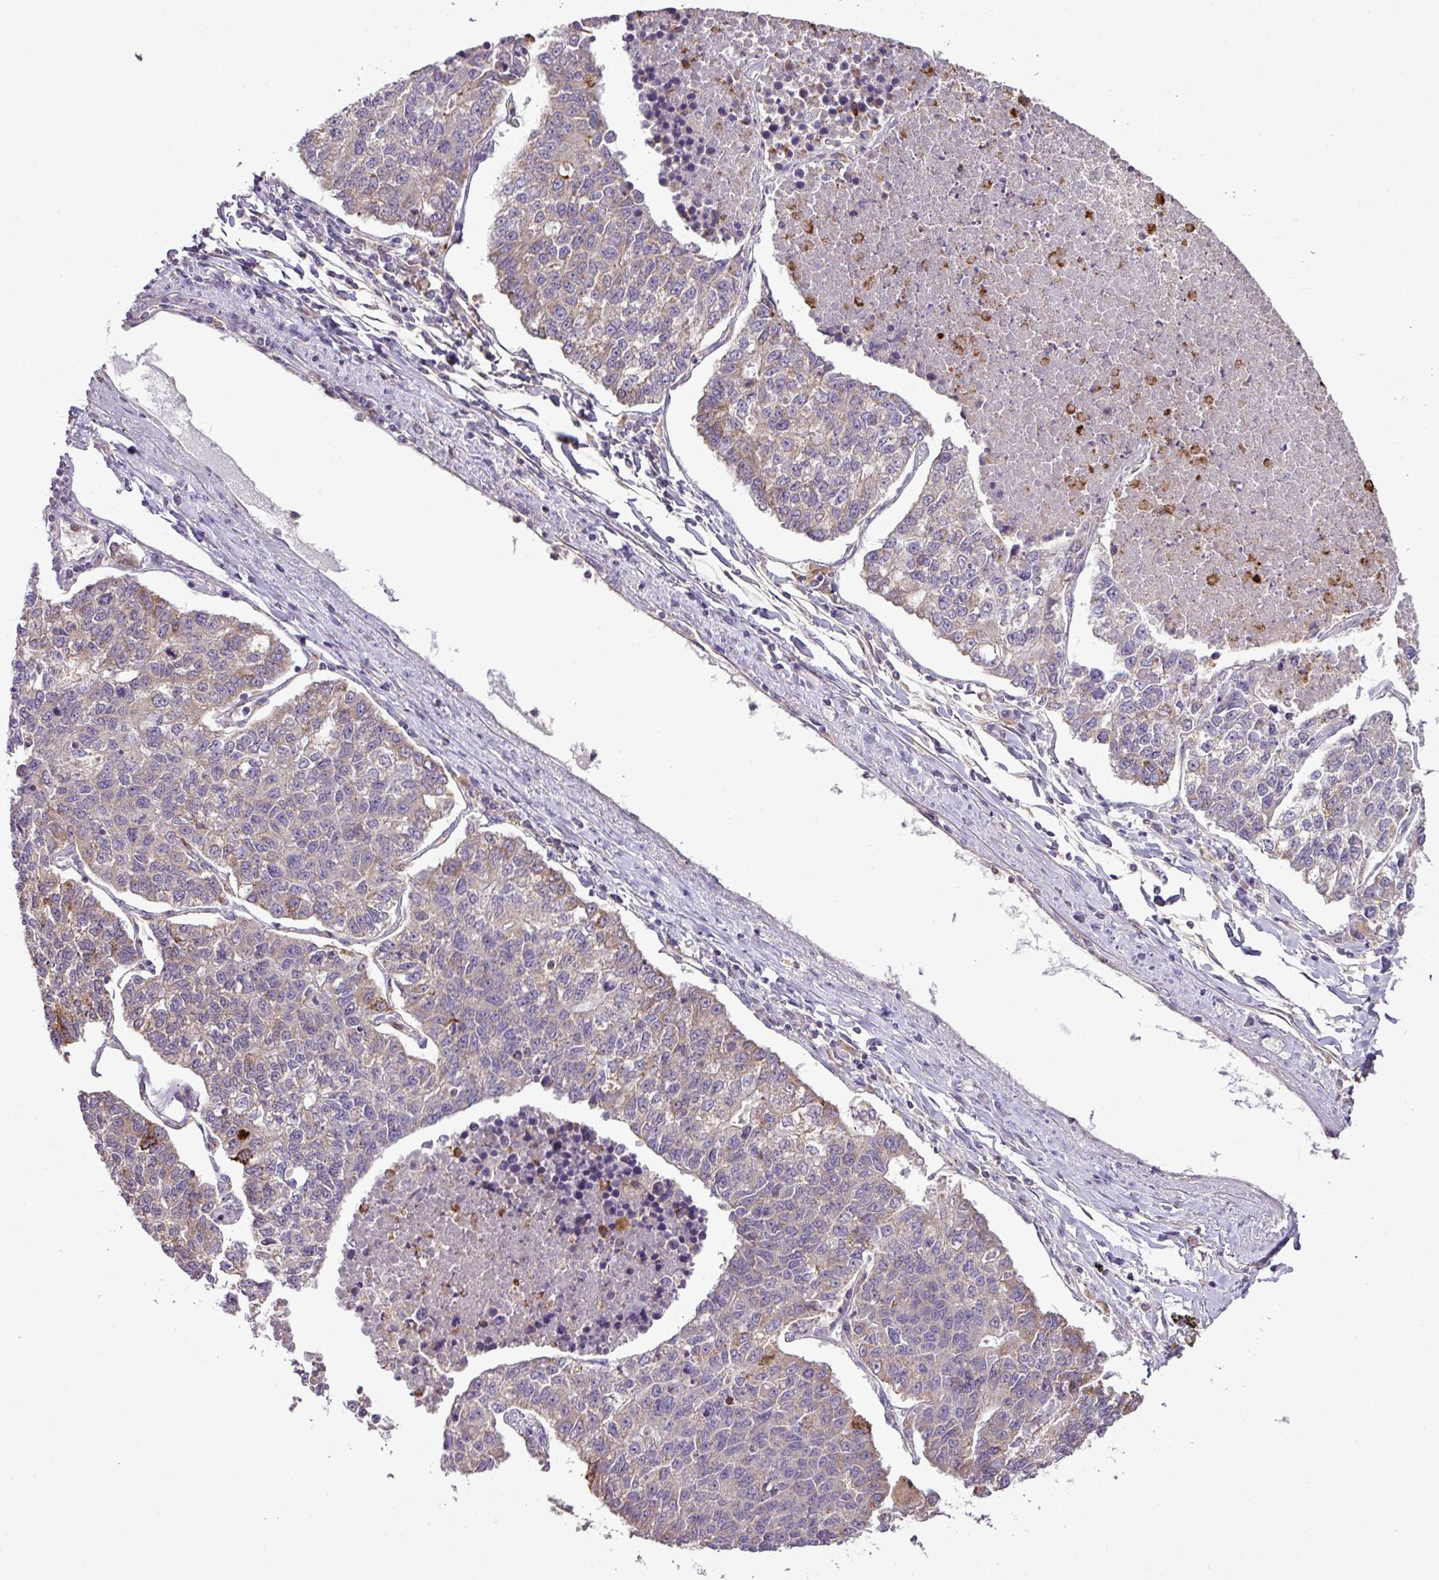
{"staining": {"intensity": "moderate", "quantity": "<25%", "location": "cytoplasmic/membranous"}, "tissue": "lung cancer", "cell_type": "Tumor cells", "image_type": "cancer", "snomed": [{"axis": "morphology", "description": "Adenocarcinoma, NOS"}, {"axis": "topography", "description": "Lung"}], "caption": "This is a photomicrograph of immunohistochemistry staining of lung cancer, which shows moderate staining in the cytoplasmic/membranous of tumor cells.", "gene": "SMCO4", "patient": {"sex": "male", "age": 49}}